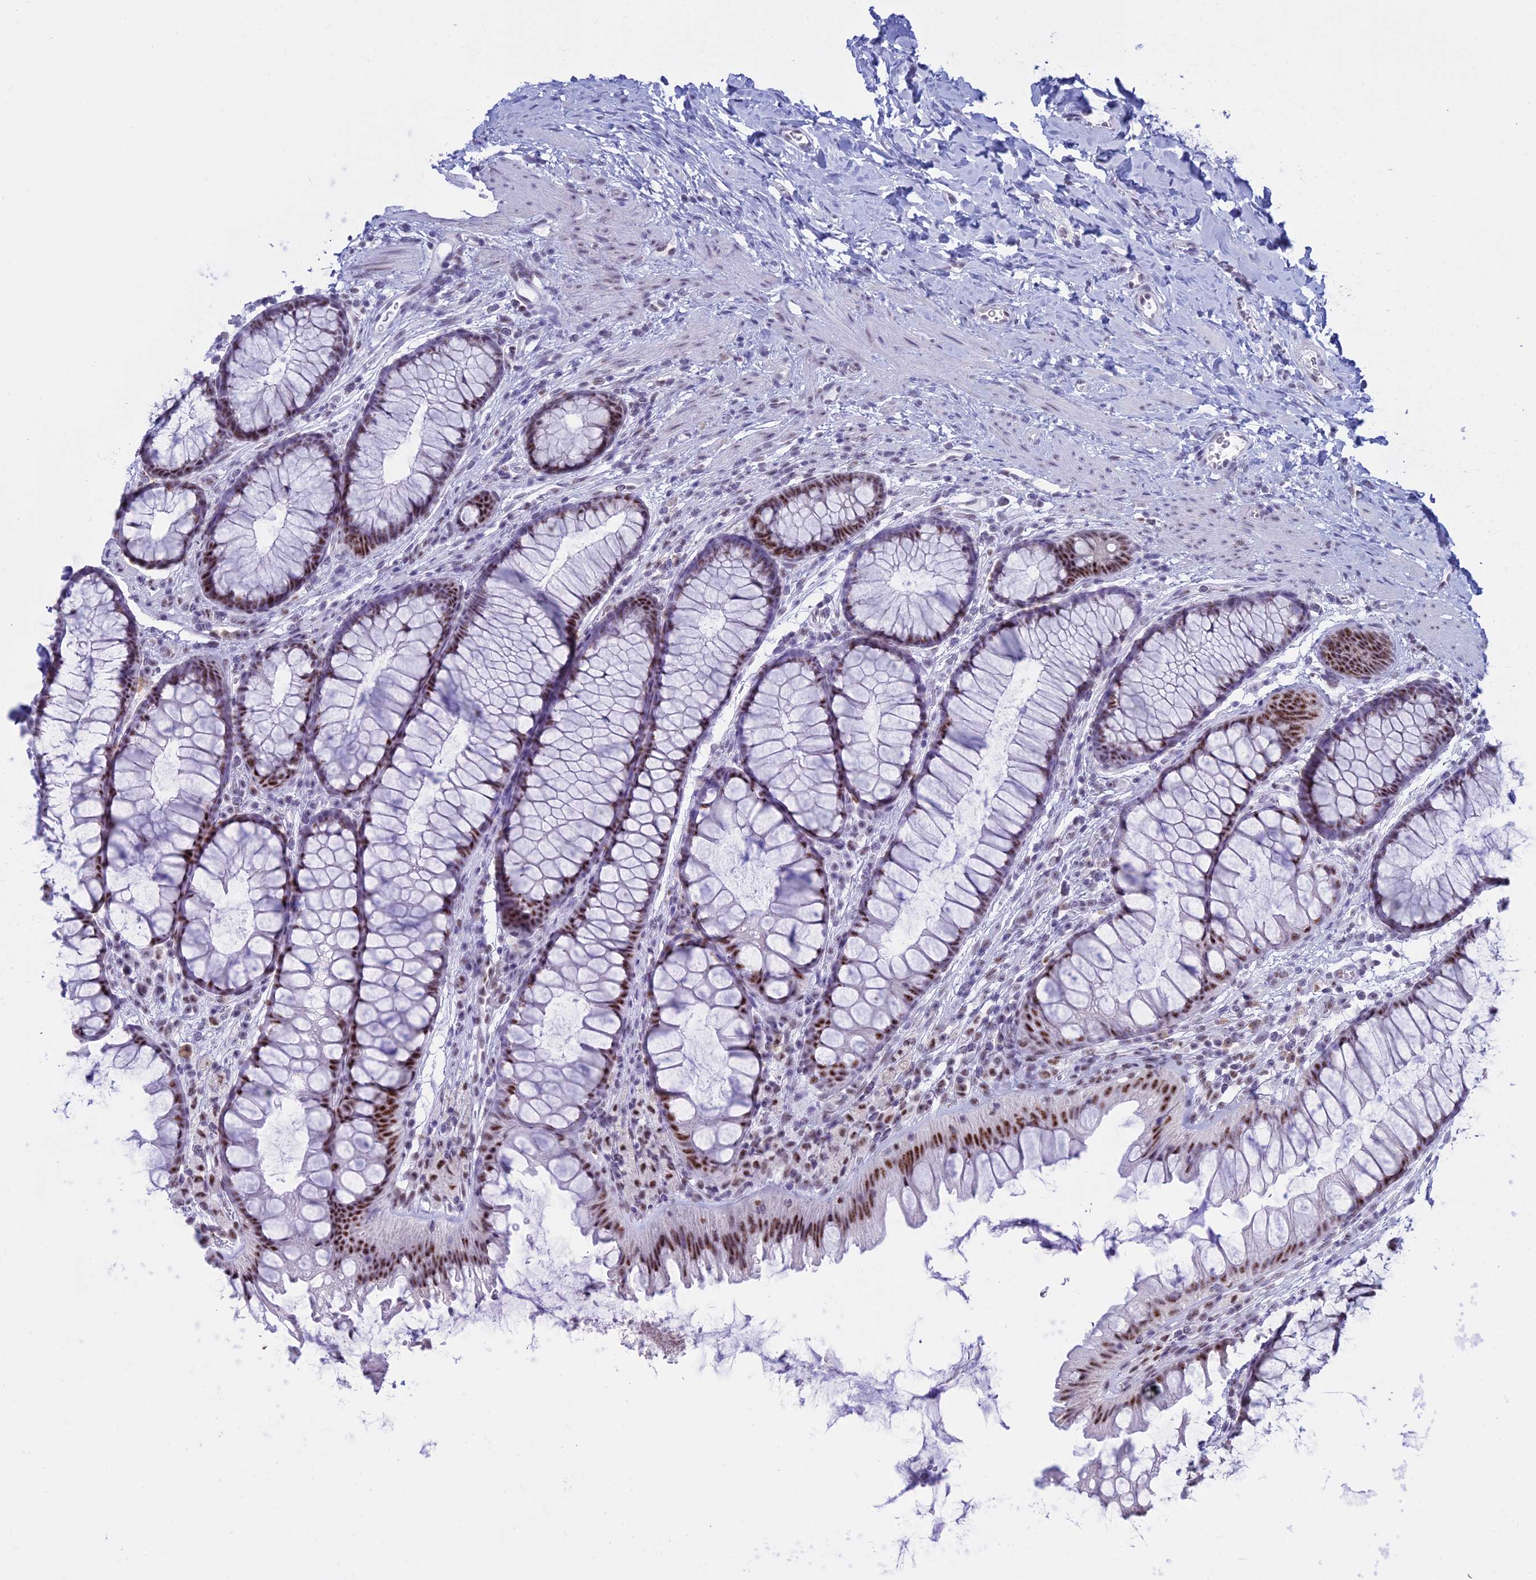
{"staining": {"intensity": "negative", "quantity": "none", "location": "none"}, "tissue": "colon", "cell_type": "Endothelial cells", "image_type": "normal", "snomed": [{"axis": "morphology", "description": "Normal tissue, NOS"}, {"axis": "topography", "description": "Colon"}], "caption": "Histopathology image shows no protein expression in endothelial cells of unremarkable colon. (Stains: DAB (3,3'-diaminobenzidine) immunohistochemistry (IHC) with hematoxylin counter stain, Microscopy: brightfield microscopy at high magnification).", "gene": "KLF14", "patient": {"sex": "female", "age": 62}}